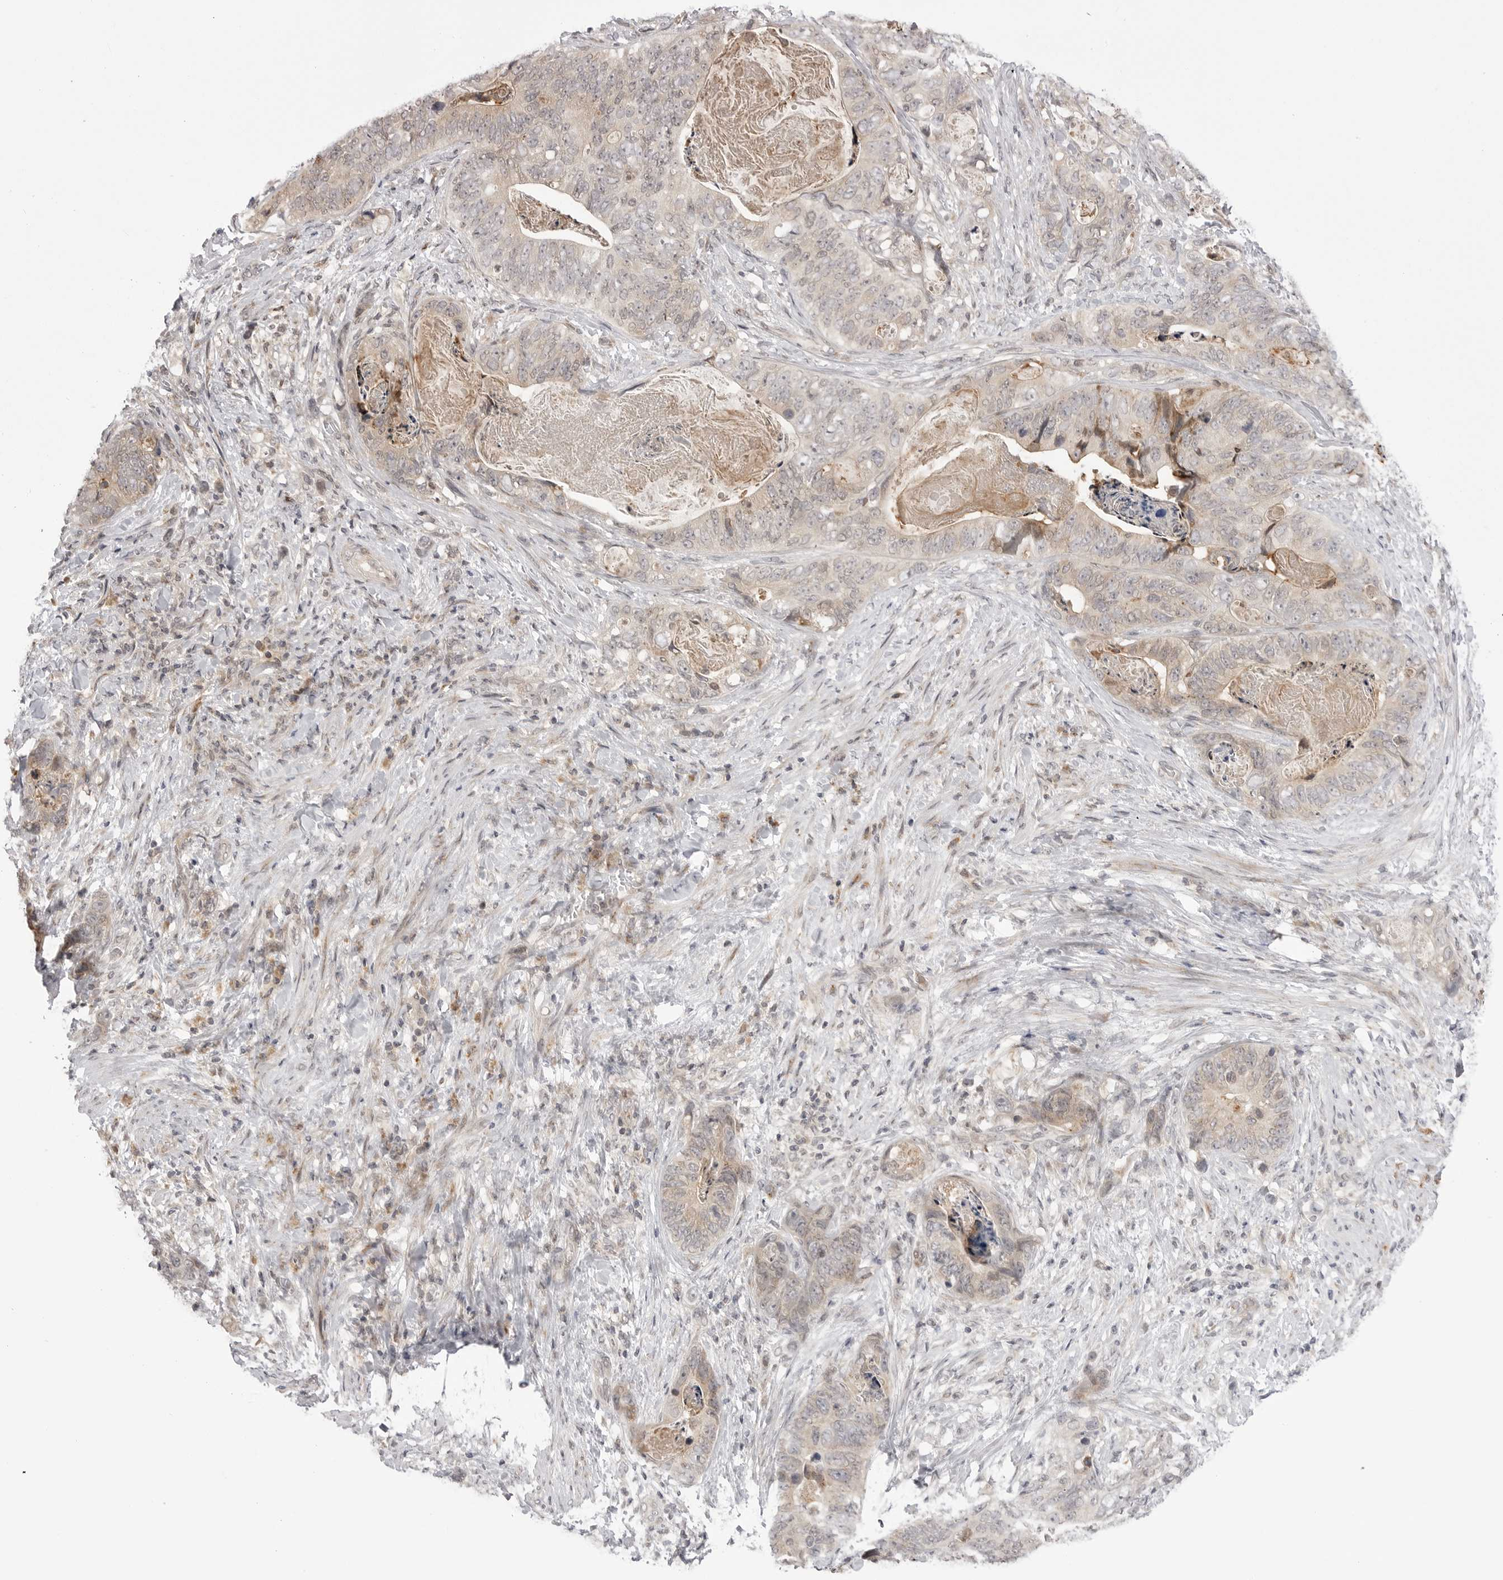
{"staining": {"intensity": "weak", "quantity": "<25%", "location": "cytoplasmic/membranous"}, "tissue": "stomach cancer", "cell_type": "Tumor cells", "image_type": "cancer", "snomed": [{"axis": "morphology", "description": "Normal tissue, NOS"}, {"axis": "morphology", "description": "Adenocarcinoma, NOS"}, {"axis": "topography", "description": "Stomach"}], "caption": "A histopathology image of human stomach adenocarcinoma is negative for staining in tumor cells.", "gene": "PTK2B", "patient": {"sex": "female", "age": 89}}